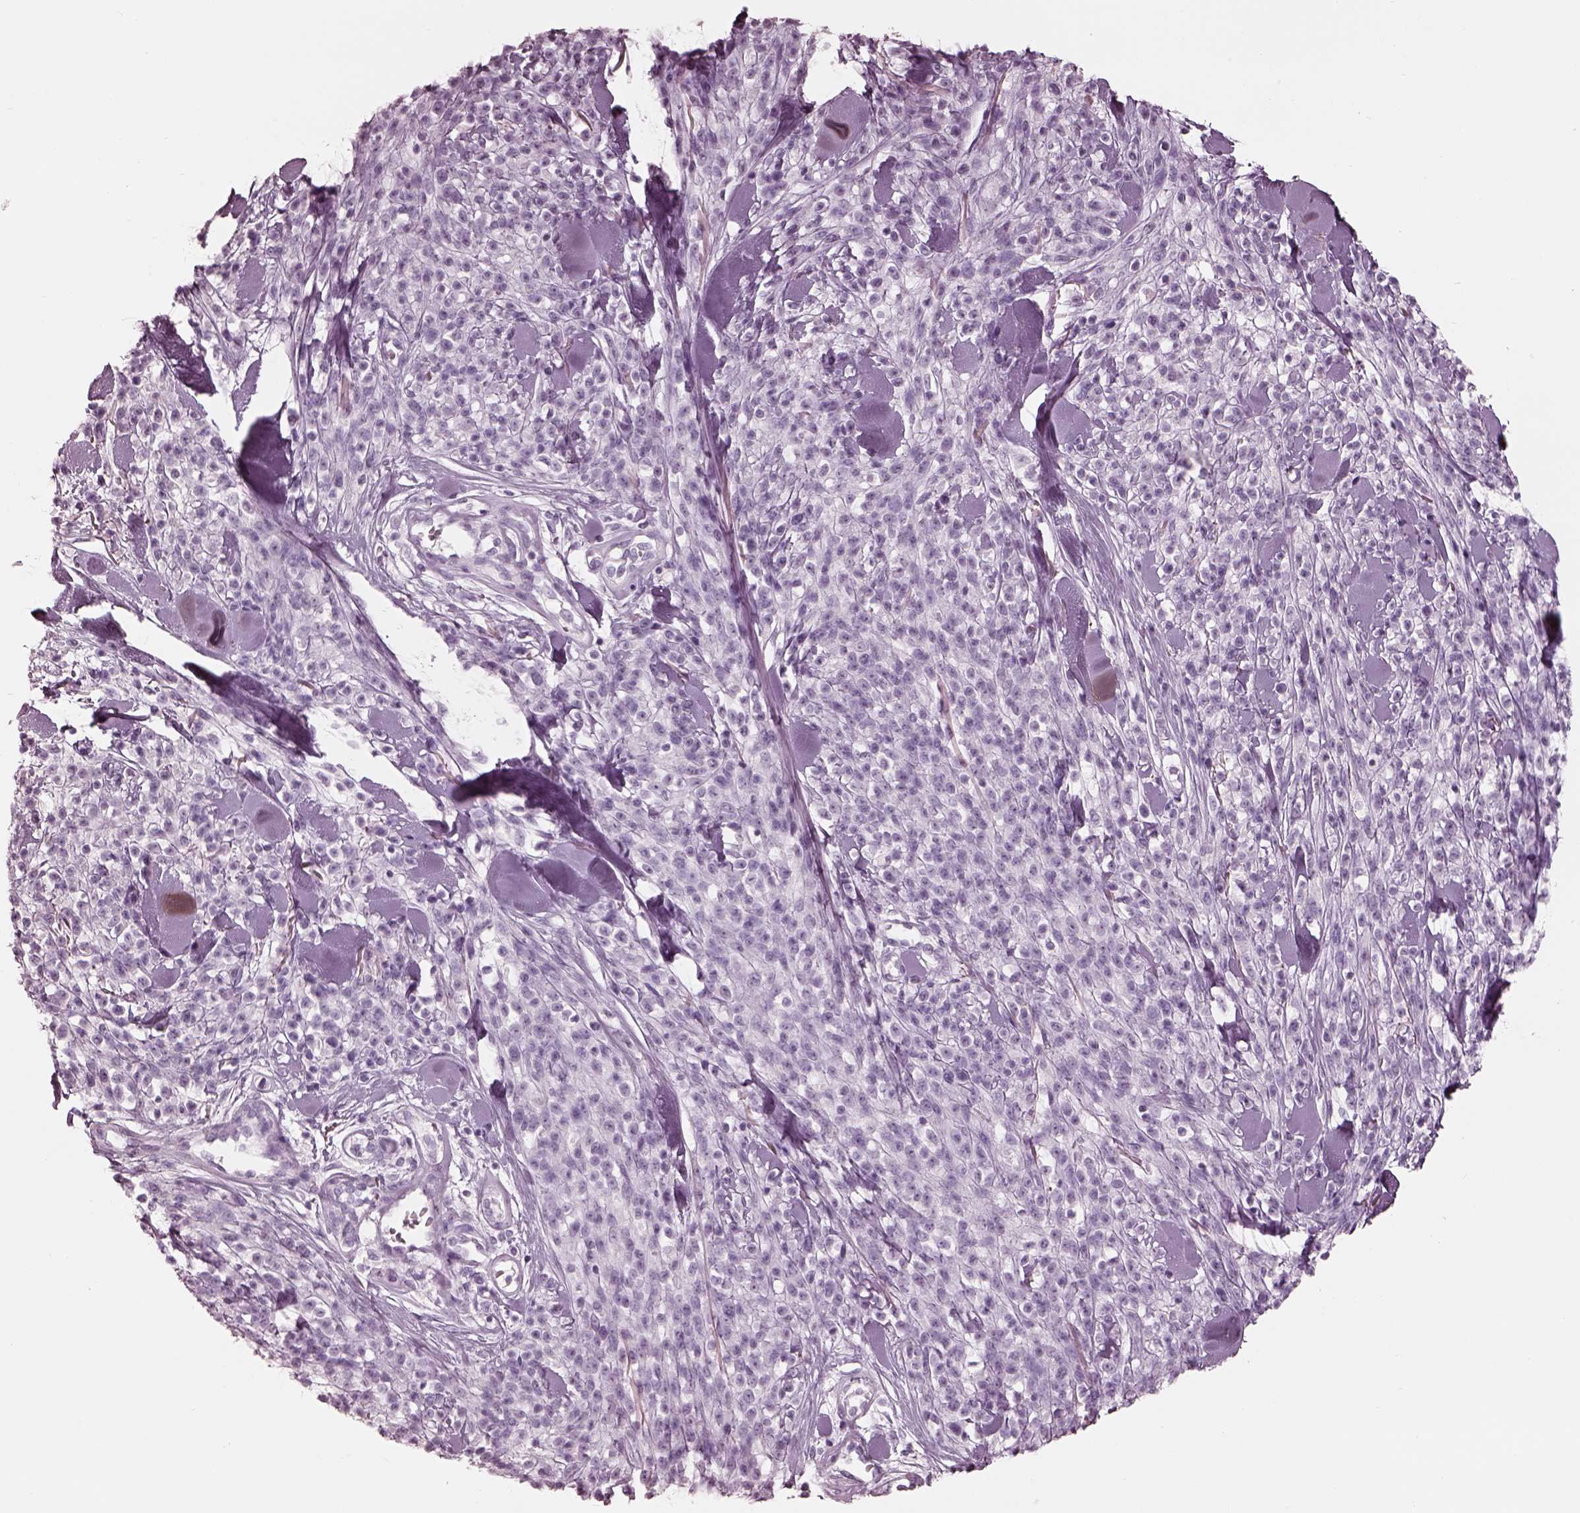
{"staining": {"intensity": "negative", "quantity": "none", "location": "none"}, "tissue": "melanoma", "cell_type": "Tumor cells", "image_type": "cancer", "snomed": [{"axis": "morphology", "description": "Malignant melanoma, NOS"}, {"axis": "topography", "description": "Skin"}, {"axis": "topography", "description": "Skin of trunk"}], "caption": "Tumor cells show no significant positivity in malignant melanoma.", "gene": "CADM2", "patient": {"sex": "male", "age": 74}}